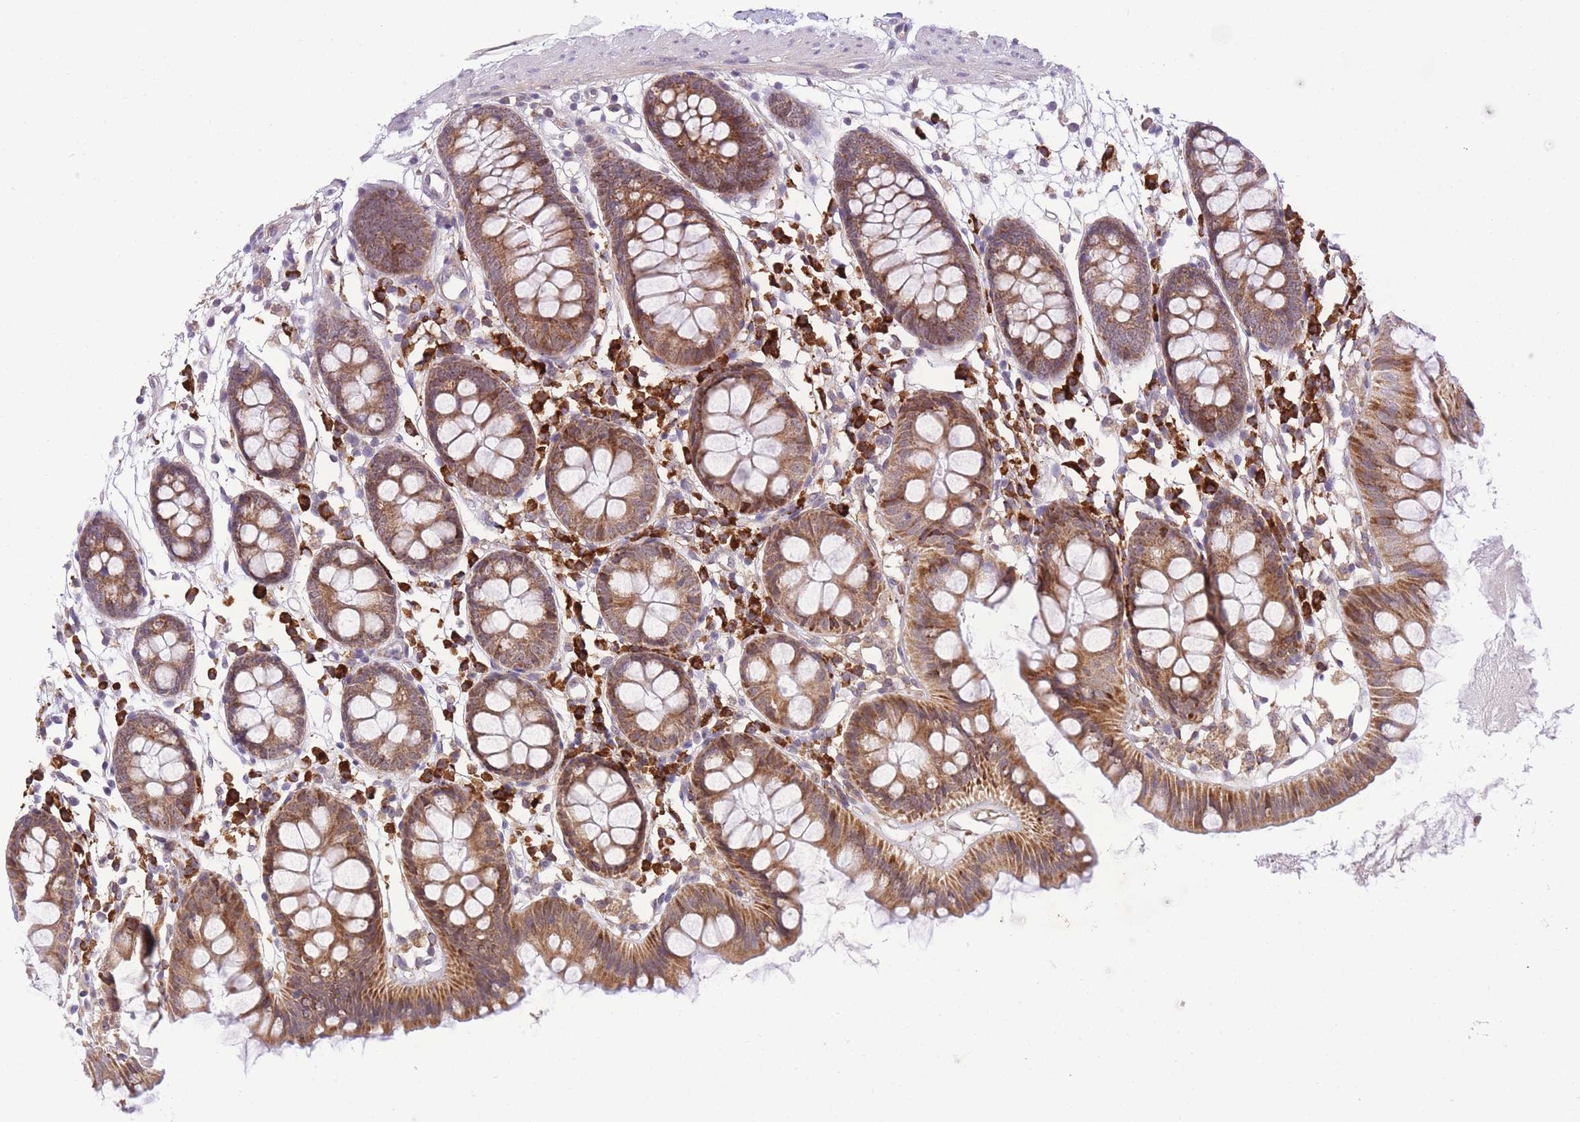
{"staining": {"intensity": "negative", "quantity": "none", "location": "none"}, "tissue": "colon", "cell_type": "Endothelial cells", "image_type": "normal", "snomed": [{"axis": "morphology", "description": "Normal tissue, NOS"}, {"axis": "topography", "description": "Colon"}], "caption": "Immunohistochemistry (IHC) image of benign colon: human colon stained with DAB (3,3'-diaminobenzidine) demonstrates no significant protein expression in endothelial cells.", "gene": "EXOSC8", "patient": {"sex": "female", "age": 84}}